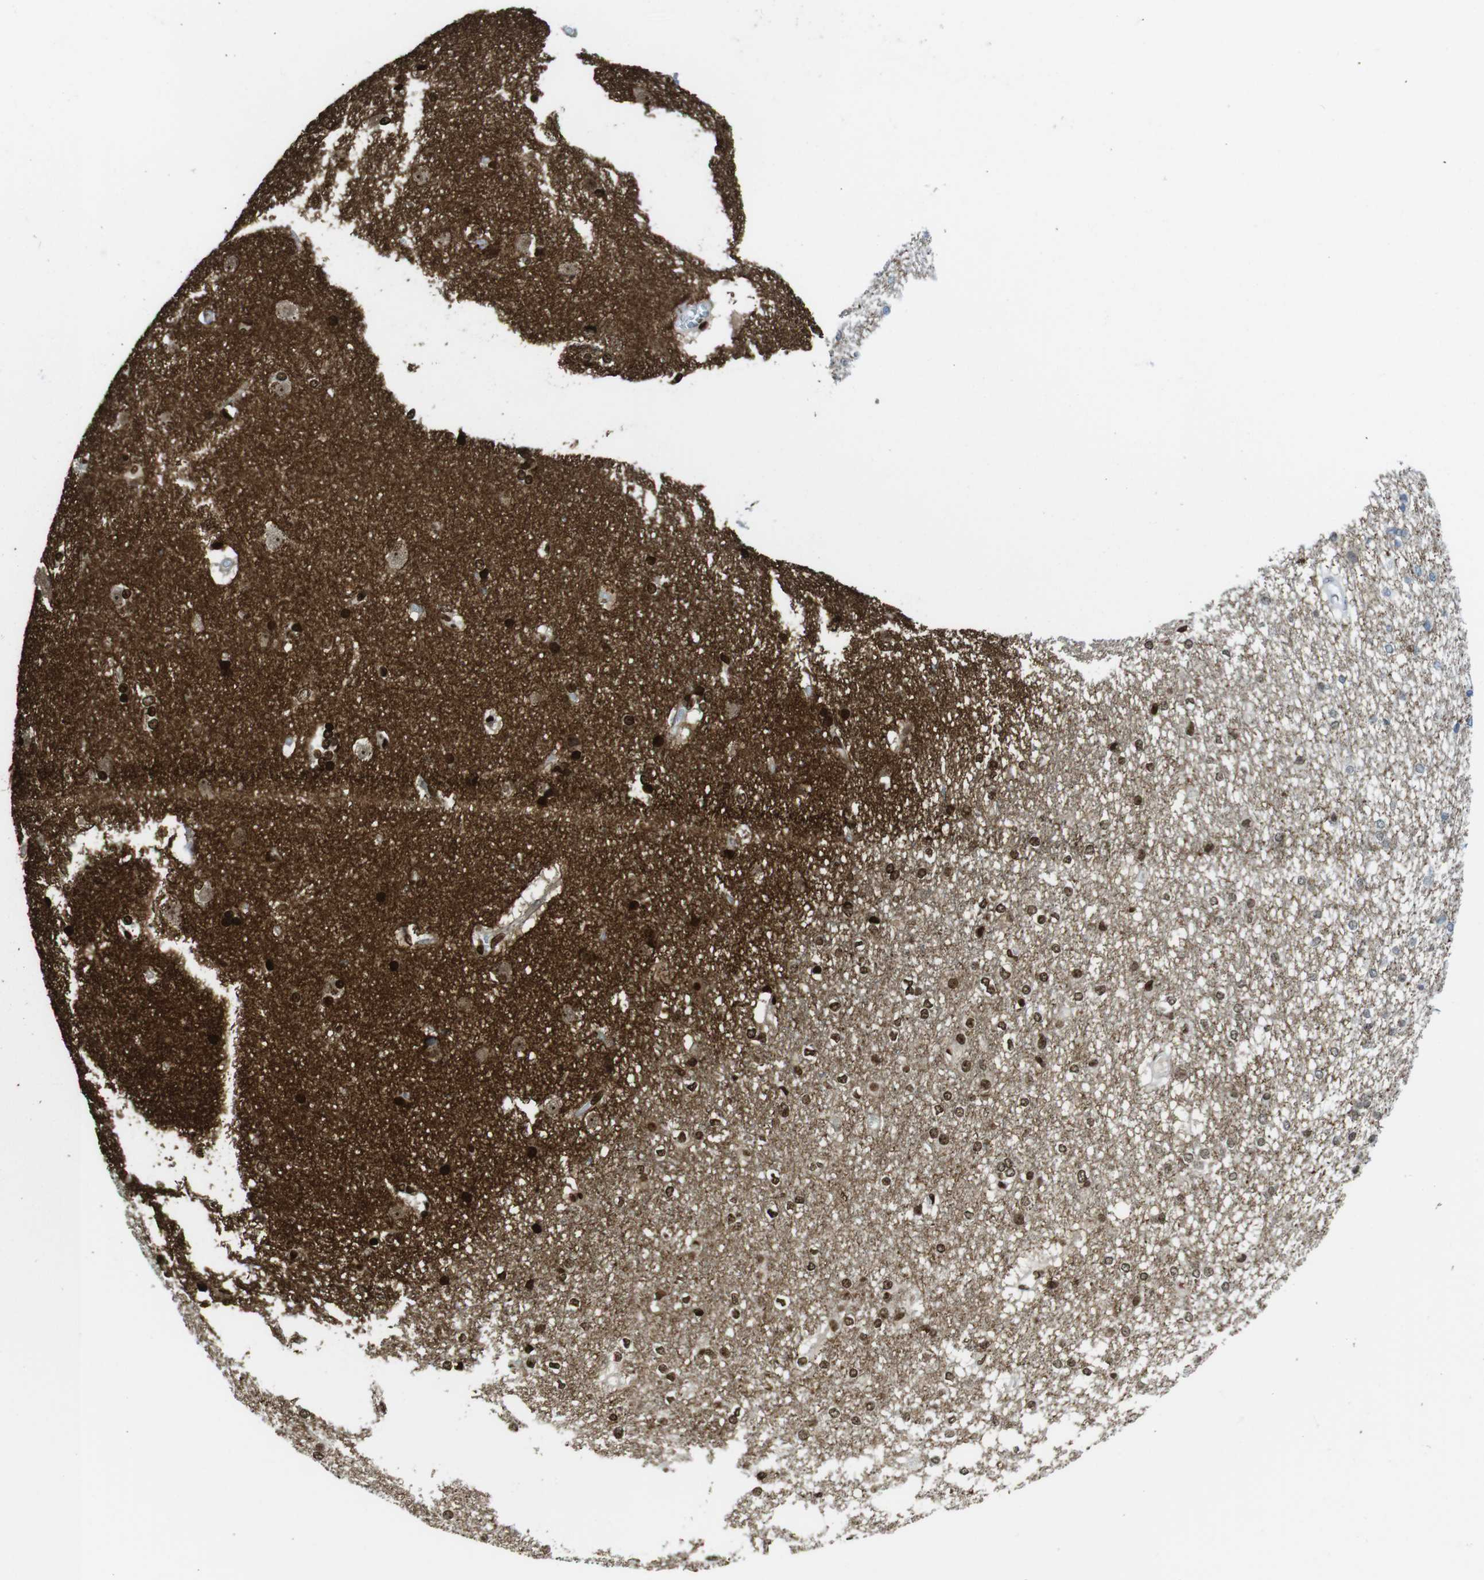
{"staining": {"intensity": "strong", "quantity": ">75%", "location": "cytoplasmic/membranous,nuclear"}, "tissue": "caudate", "cell_type": "Glial cells", "image_type": "normal", "snomed": [{"axis": "morphology", "description": "Normal tissue, NOS"}, {"axis": "topography", "description": "Lateral ventricle wall"}], "caption": "Immunohistochemistry of normal caudate demonstrates high levels of strong cytoplasmic/membranous,nuclear positivity in approximately >75% of glial cells.", "gene": "GAP43", "patient": {"sex": "female", "age": 19}}